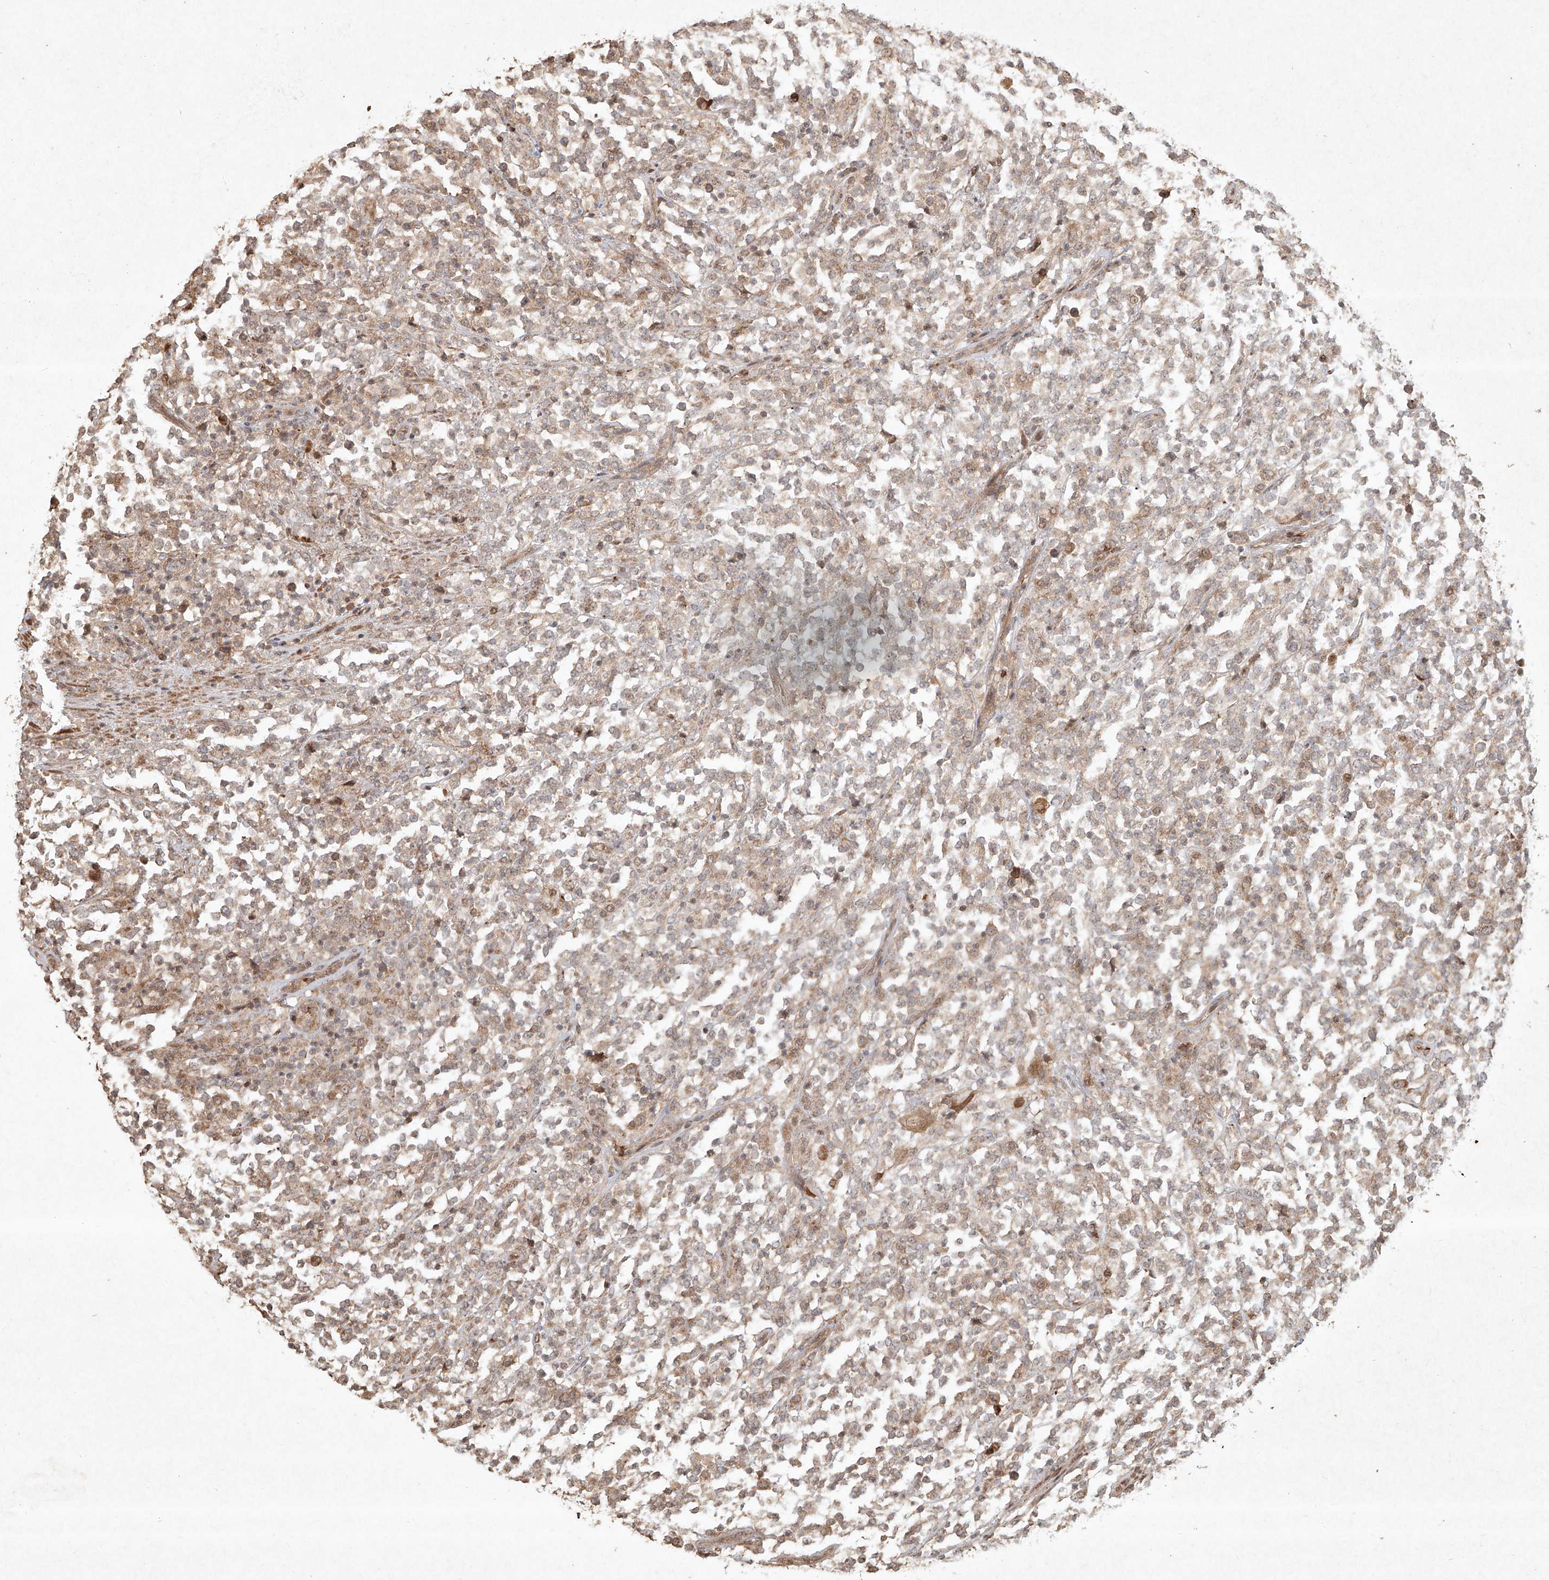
{"staining": {"intensity": "weak", "quantity": "<25%", "location": "cytoplasmic/membranous"}, "tissue": "lymphoma", "cell_type": "Tumor cells", "image_type": "cancer", "snomed": [{"axis": "morphology", "description": "Malignant lymphoma, non-Hodgkin's type, High grade"}, {"axis": "topography", "description": "Soft tissue"}], "caption": "Photomicrograph shows no protein staining in tumor cells of lymphoma tissue.", "gene": "CYYR1", "patient": {"sex": "male", "age": 18}}